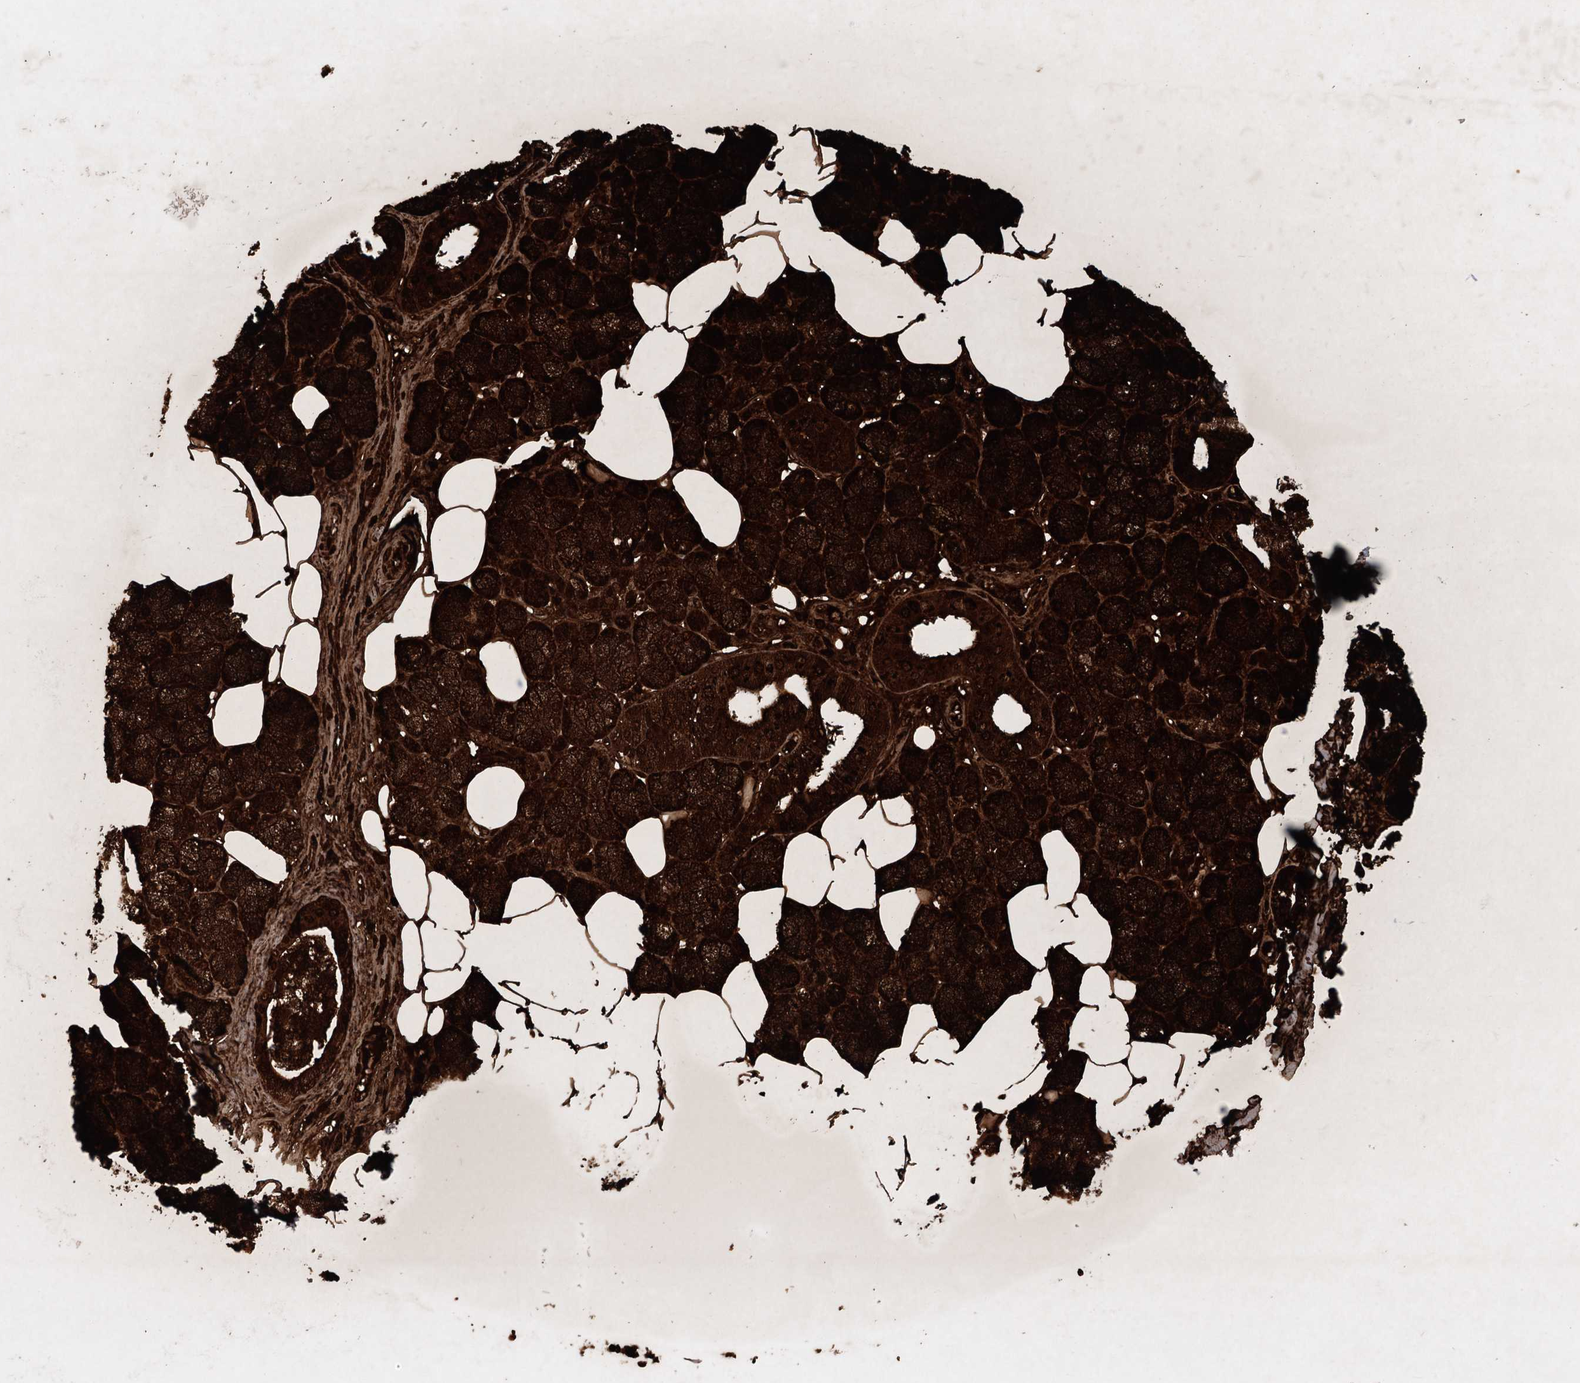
{"staining": {"intensity": "strong", "quantity": ">75%", "location": "cytoplasmic/membranous"}, "tissue": "salivary gland", "cell_type": "Glandular cells", "image_type": "normal", "snomed": [{"axis": "morphology", "description": "Normal tissue, NOS"}, {"axis": "topography", "description": "Salivary gland"}], "caption": "Glandular cells reveal high levels of strong cytoplasmic/membranous expression in about >75% of cells in unremarkable salivary gland.", "gene": "ALAS1", "patient": {"sex": "male", "age": 62}}